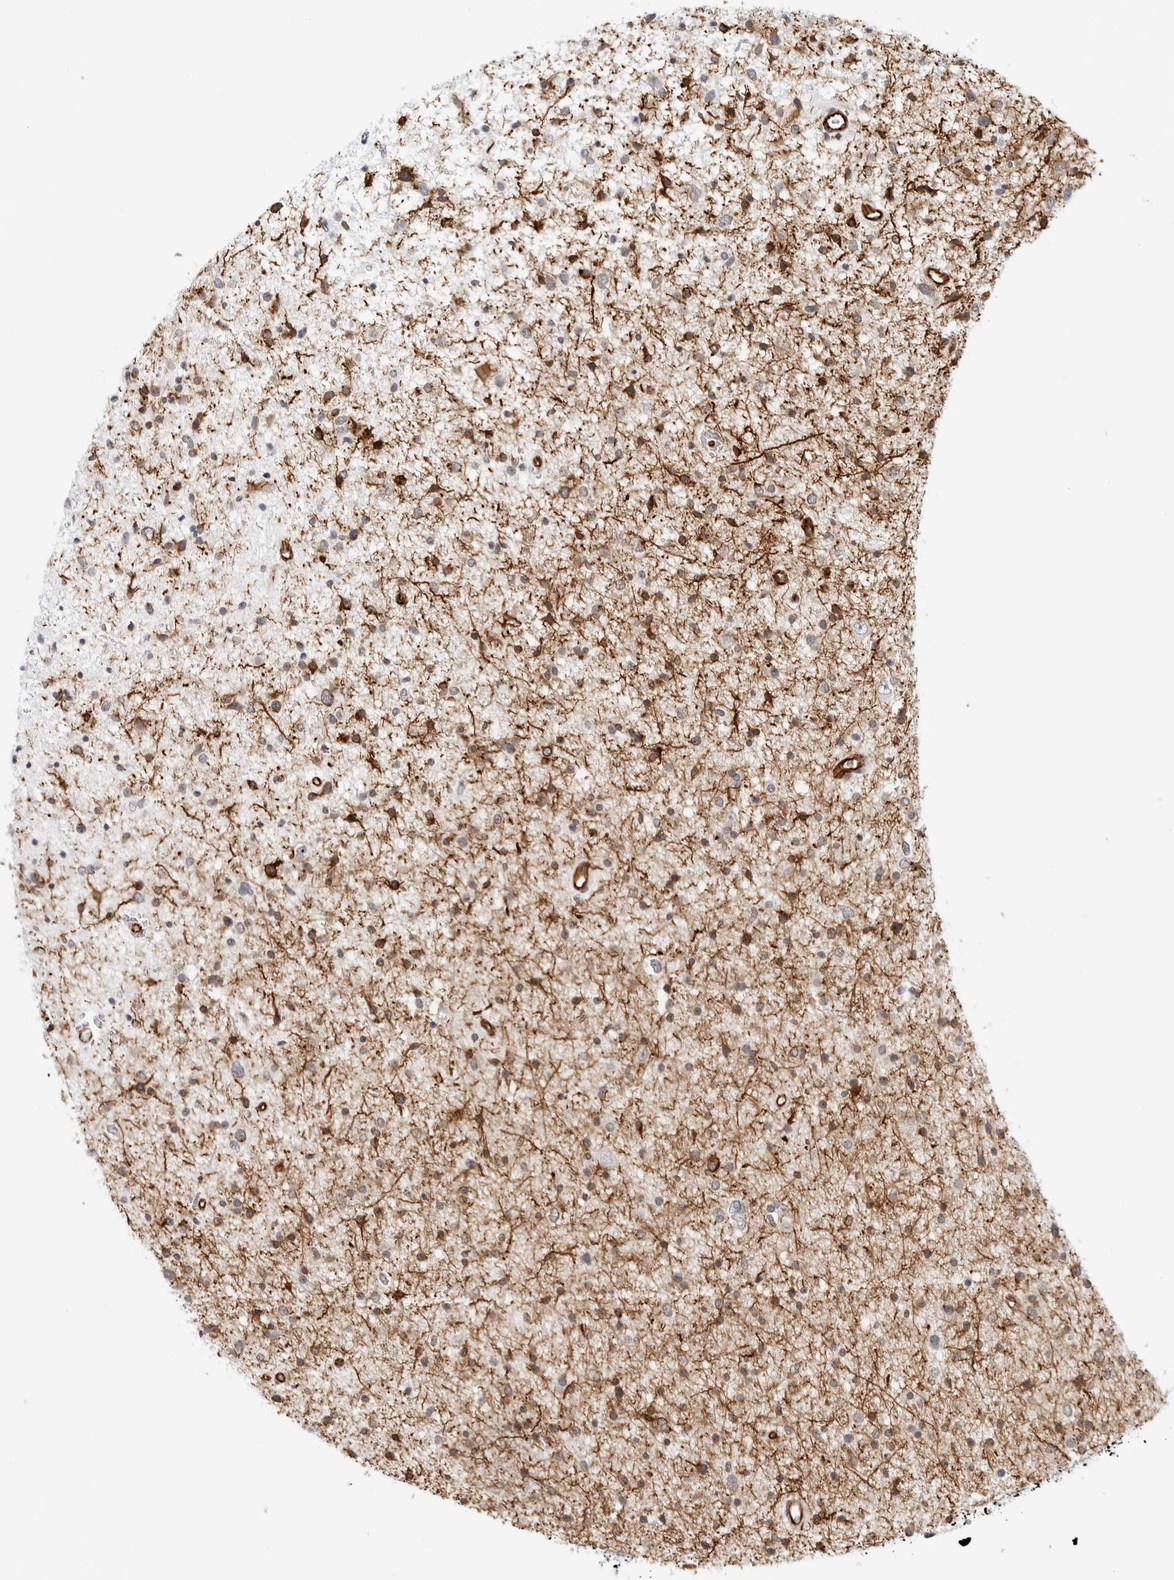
{"staining": {"intensity": "moderate", "quantity": "25%-75%", "location": "cytoplasmic/membranous"}, "tissue": "glioma", "cell_type": "Tumor cells", "image_type": "cancer", "snomed": [{"axis": "morphology", "description": "Glioma, malignant, Low grade"}, {"axis": "topography", "description": "Brain"}], "caption": "Moderate cytoplasmic/membranous expression is seen in about 25%-75% of tumor cells in malignant glioma (low-grade). (Stains: DAB in brown, nuclei in blue, Microscopy: brightfield microscopy at high magnification).", "gene": "NES", "patient": {"sex": "female", "age": 37}}